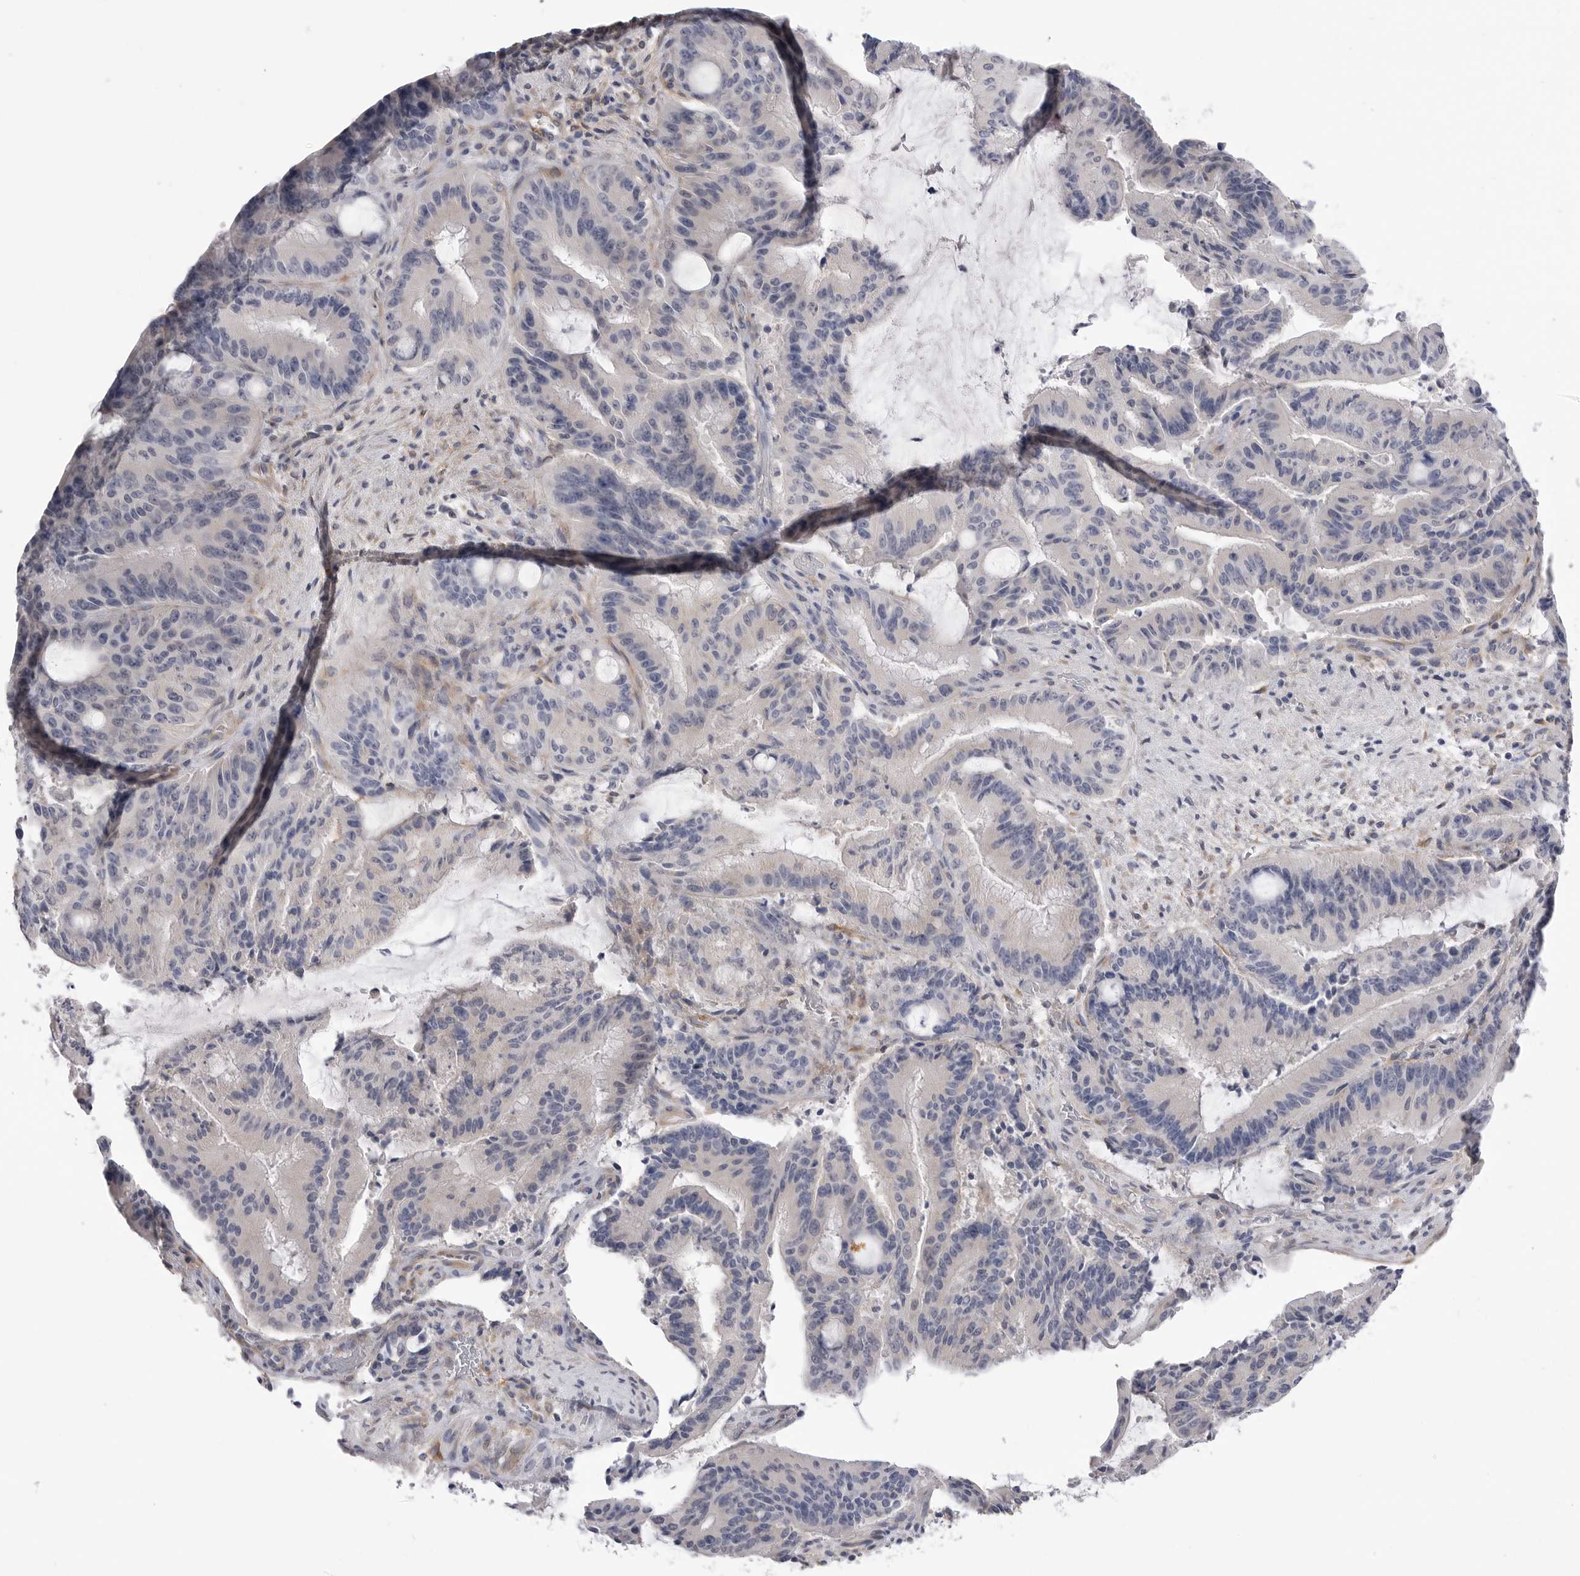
{"staining": {"intensity": "negative", "quantity": "none", "location": "none"}, "tissue": "liver cancer", "cell_type": "Tumor cells", "image_type": "cancer", "snomed": [{"axis": "morphology", "description": "Normal tissue, NOS"}, {"axis": "morphology", "description": "Cholangiocarcinoma"}, {"axis": "topography", "description": "Liver"}, {"axis": "topography", "description": "Peripheral nerve tissue"}], "caption": "The micrograph shows no staining of tumor cells in liver cancer.", "gene": "AKAP12", "patient": {"sex": "female", "age": 73}}